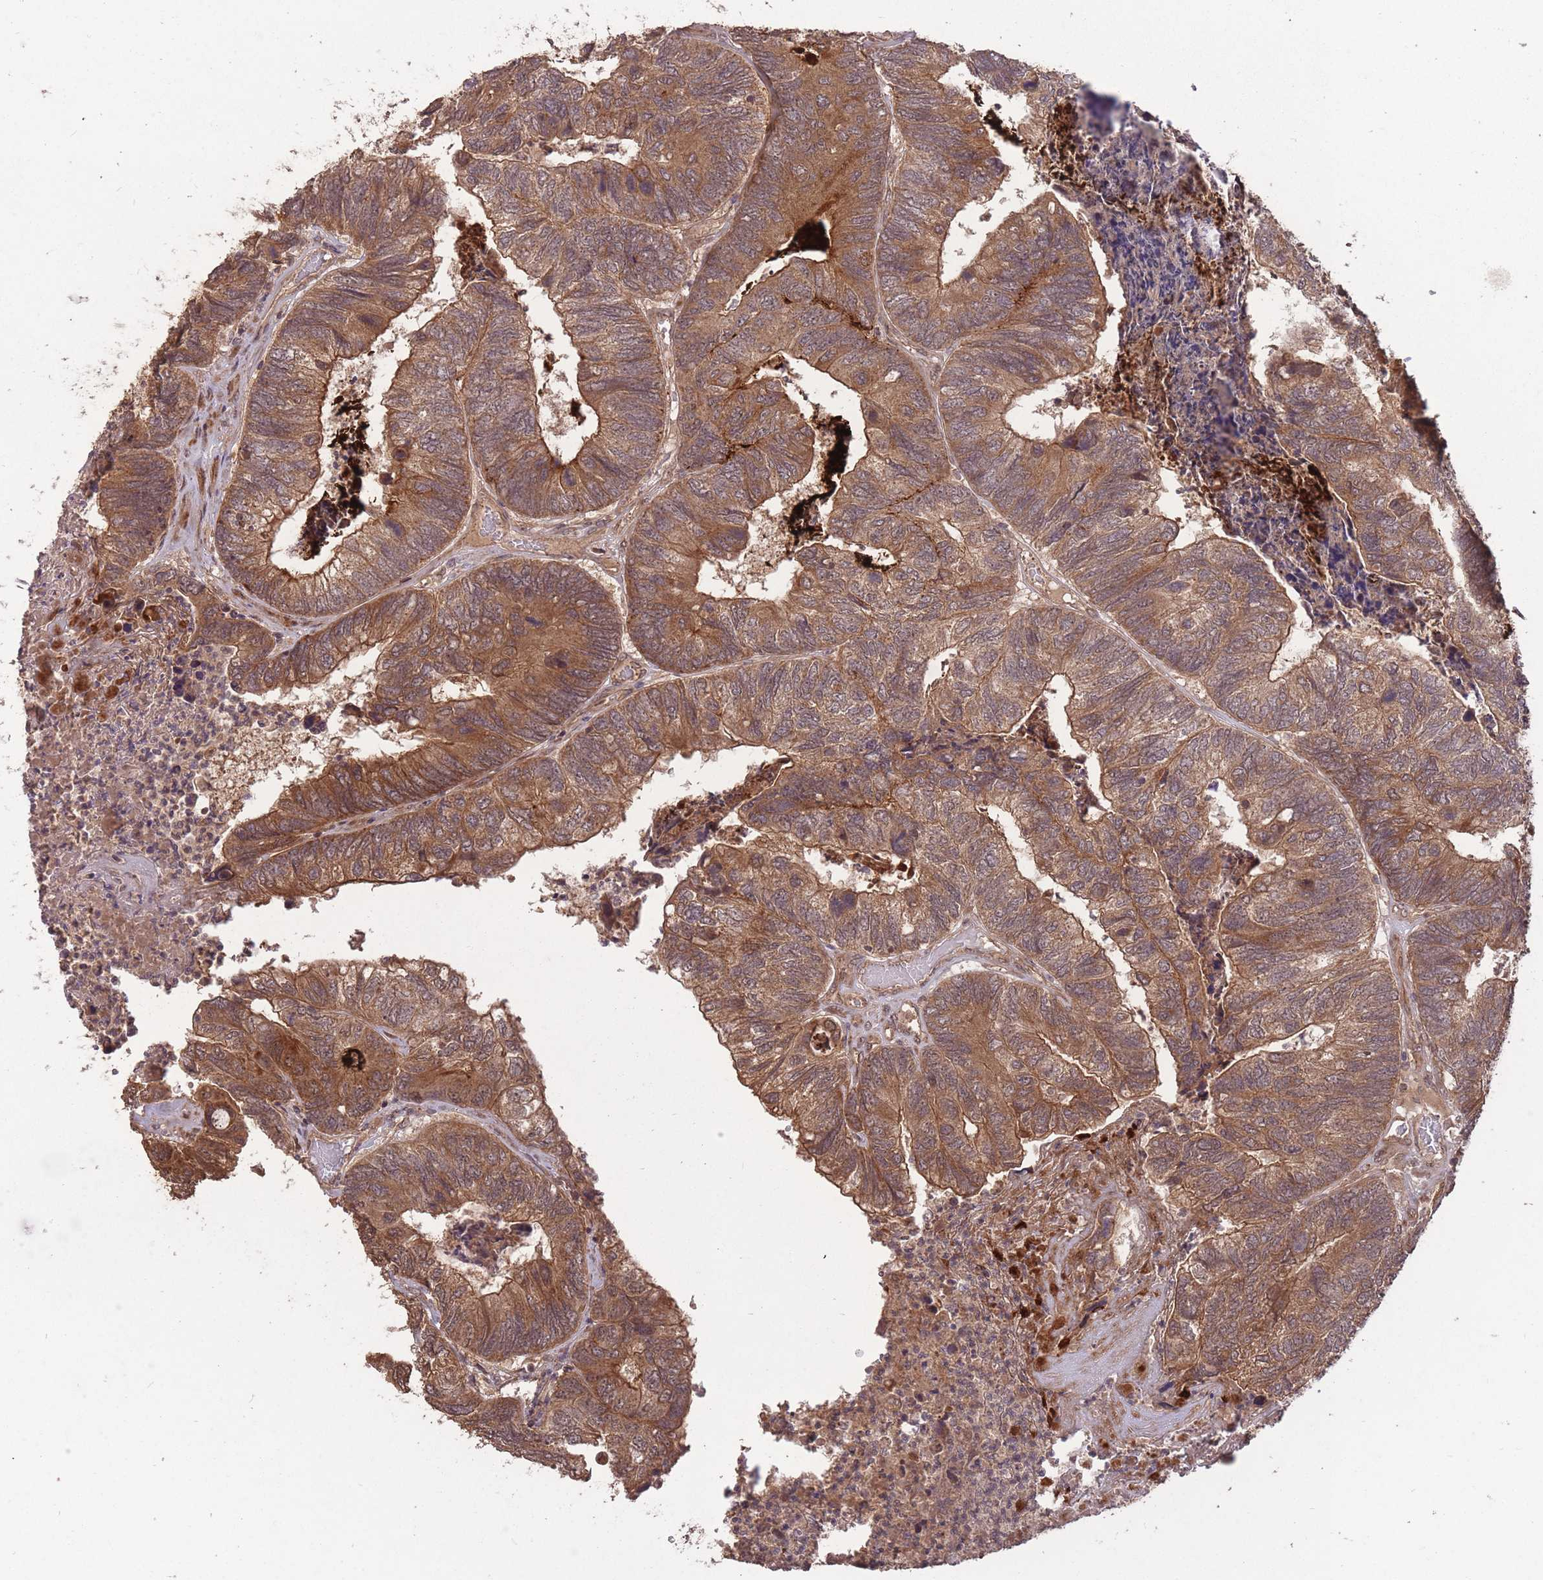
{"staining": {"intensity": "moderate", "quantity": ">75%", "location": "cytoplasmic/membranous"}, "tissue": "colorectal cancer", "cell_type": "Tumor cells", "image_type": "cancer", "snomed": [{"axis": "morphology", "description": "Adenocarcinoma, NOS"}, {"axis": "topography", "description": "Colon"}], "caption": "Adenocarcinoma (colorectal) stained for a protein exhibits moderate cytoplasmic/membranous positivity in tumor cells.", "gene": "ERBB3", "patient": {"sex": "female", "age": 67}}